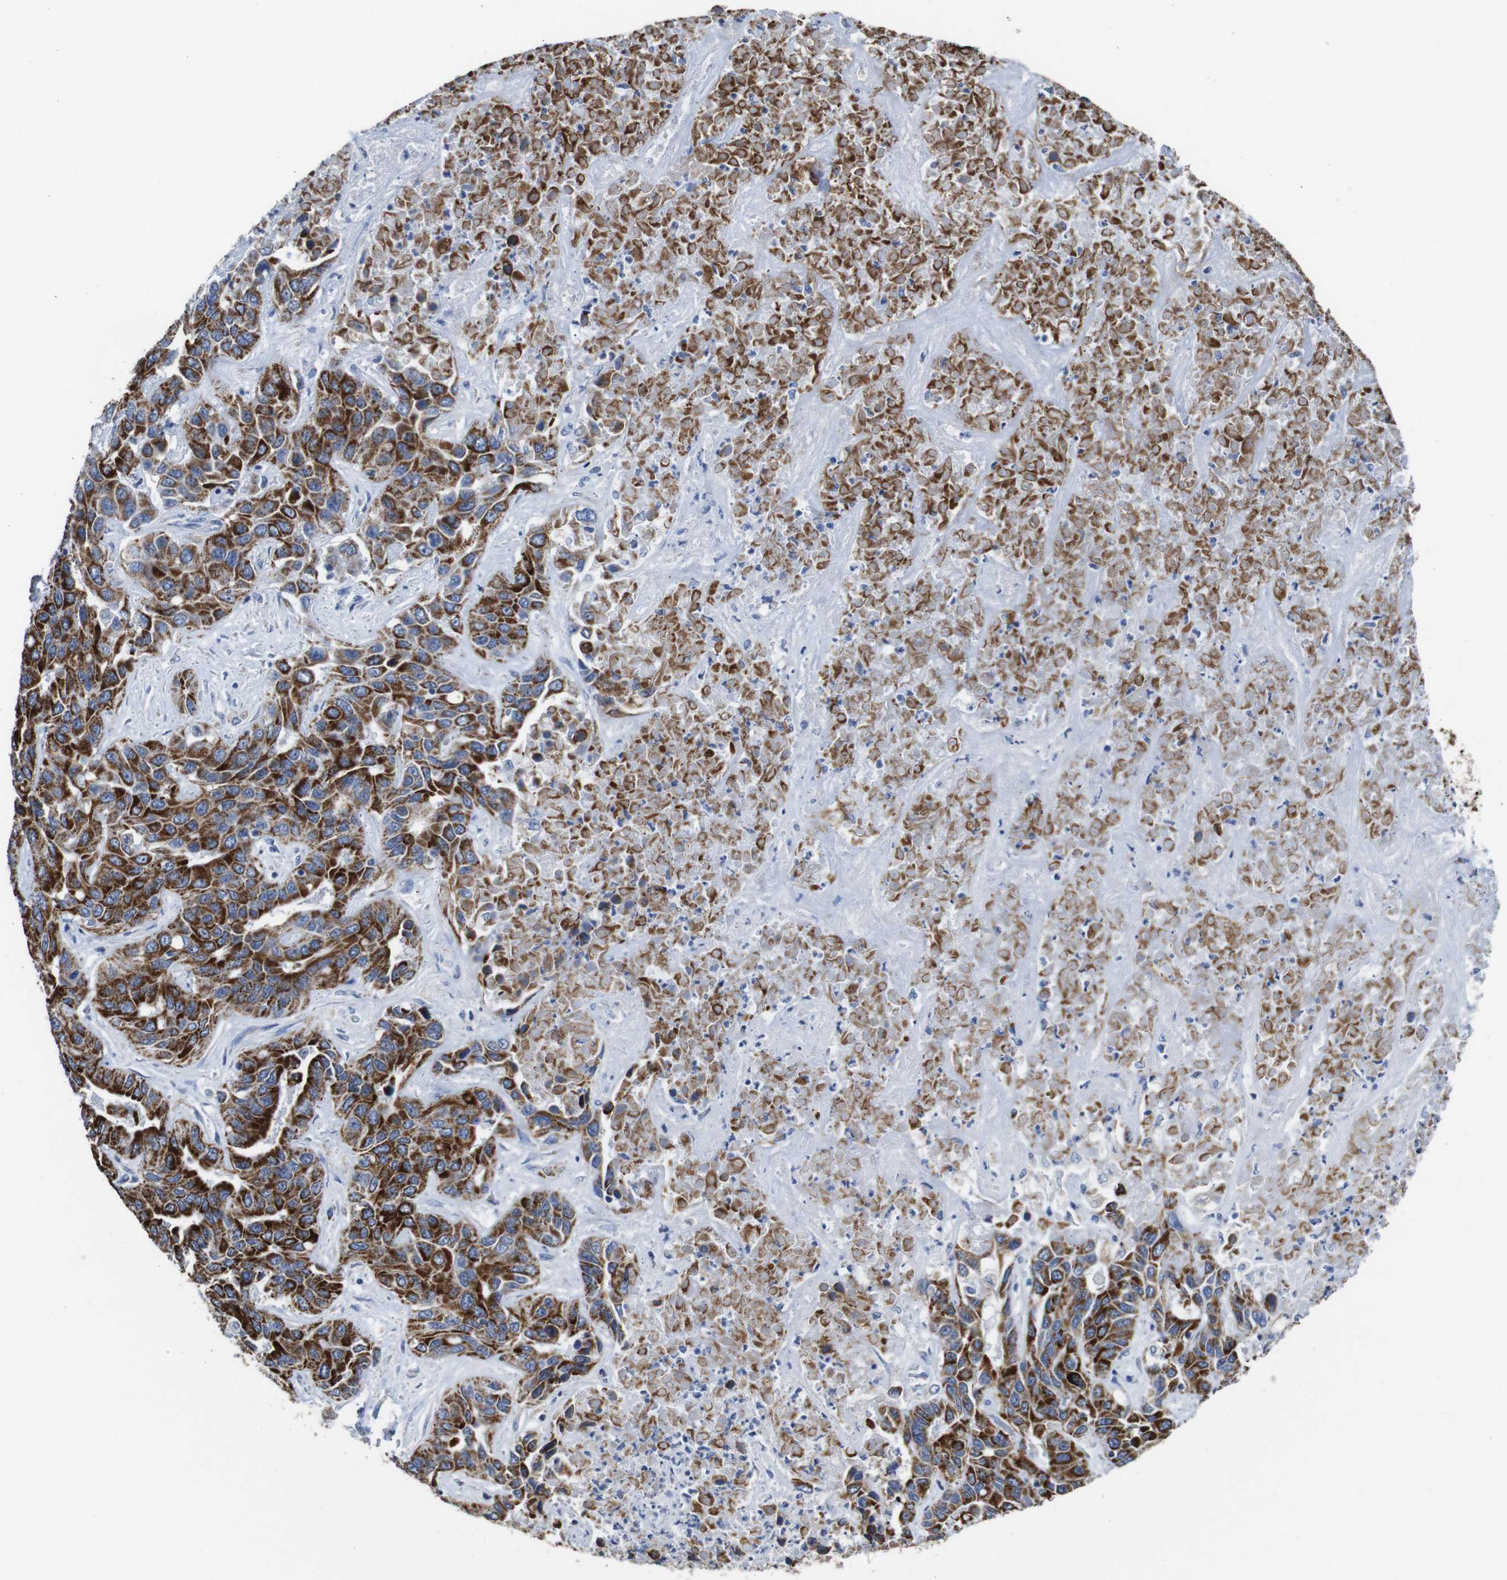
{"staining": {"intensity": "strong", "quantity": ">75%", "location": "cytoplasmic/membranous"}, "tissue": "liver cancer", "cell_type": "Tumor cells", "image_type": "cancer", "snomed": [{"axis": "morphology", "description": "Cholangiocarcinoma"}, {"axis": "topography", "description": "Liver"}], "caption": "Liver cancer stained for a protein reveals strong cytoplasmic/membranous positivity in tumor cells. (DAB (3,3'-diaminobenzidine) = brown stain, brightfield microscopy at high magnification).", "gene": "MAOA", "patient": {"sex": "female", "age": 52}}